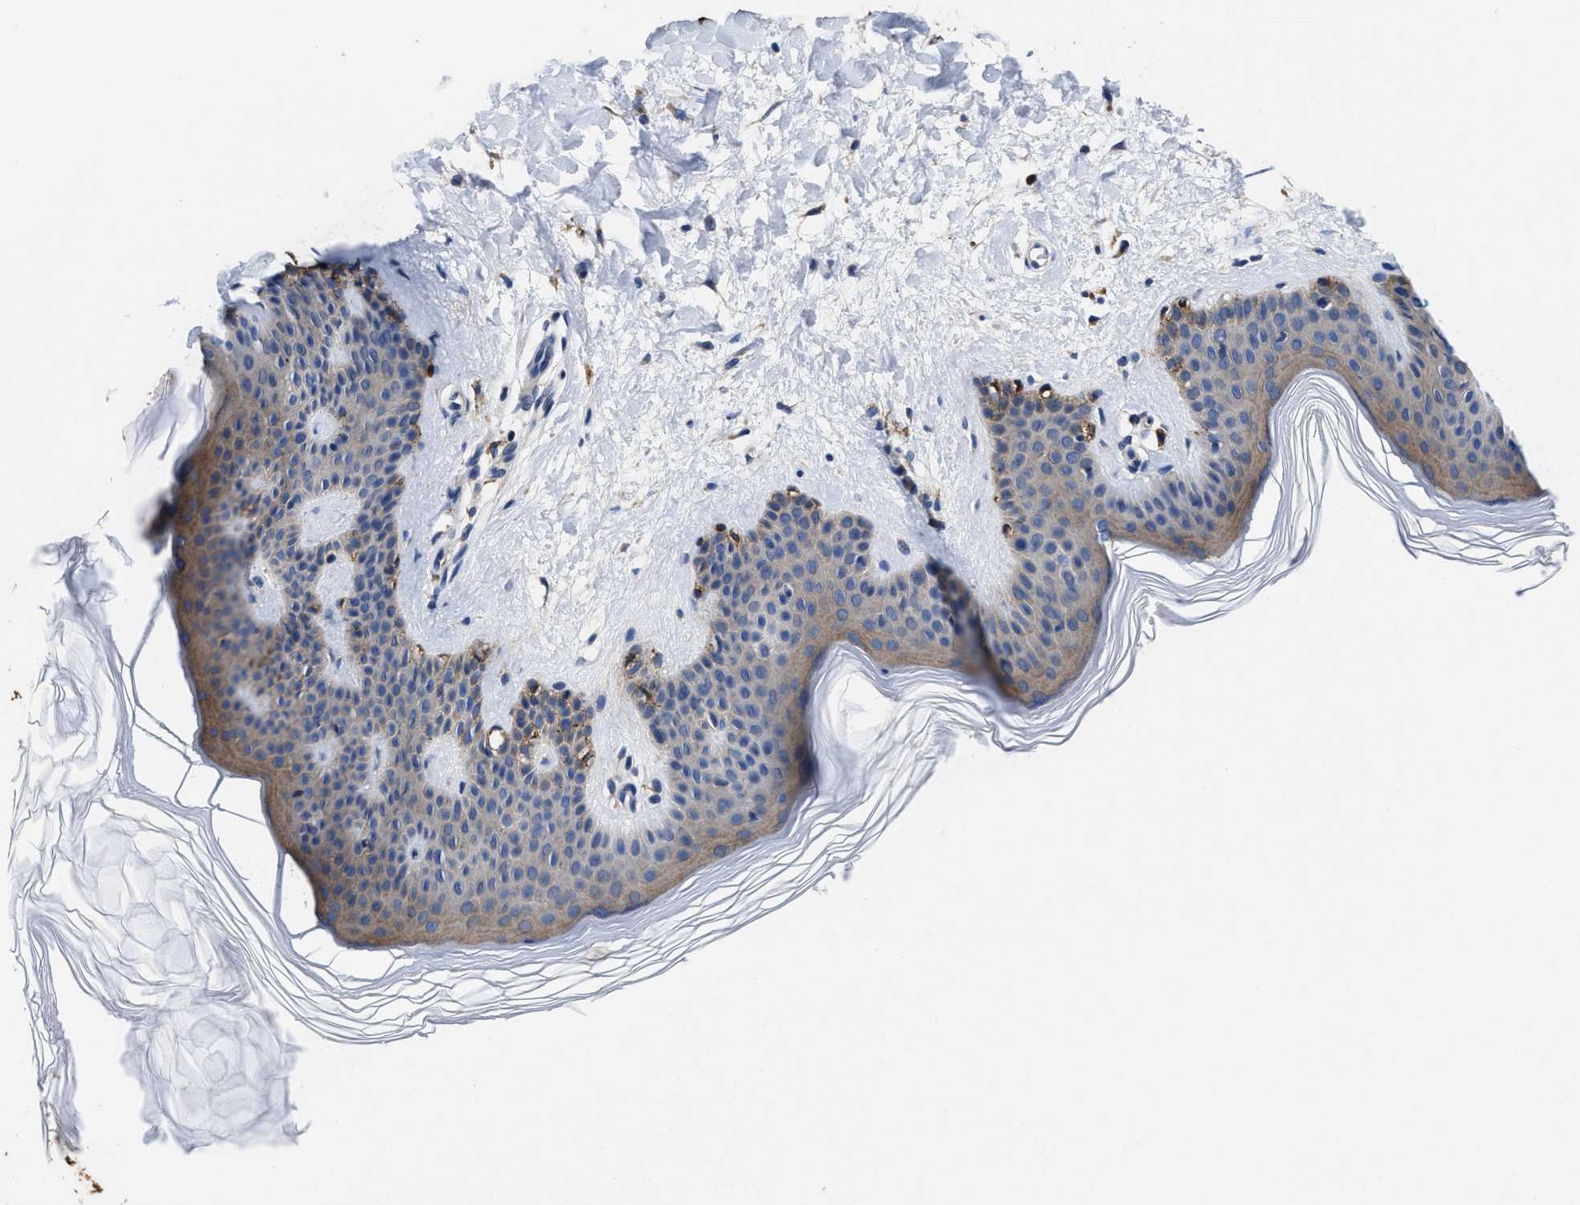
{"staining": {"intensity": "negative", "quantity": "none", "location": "none"}, "tissue": "skin", "cell_type": "Fibroblasts", "image_type": "normal", "snomed": [{"axis": "morphology", "description": "Normal tissue, NOS"}, {"axis": "morphology", "description": "Malignant melanoma, Metastatic site"}, {"axis": "topography", "description": "Skin"}], "caption": "This is a histopathology image of immunohistochemistry (IHC) staining of normal skin, which shows no positivity in fibroblasts.", "gene": "TMEM30A", "patient": {"sex": "male", "age": 41}}